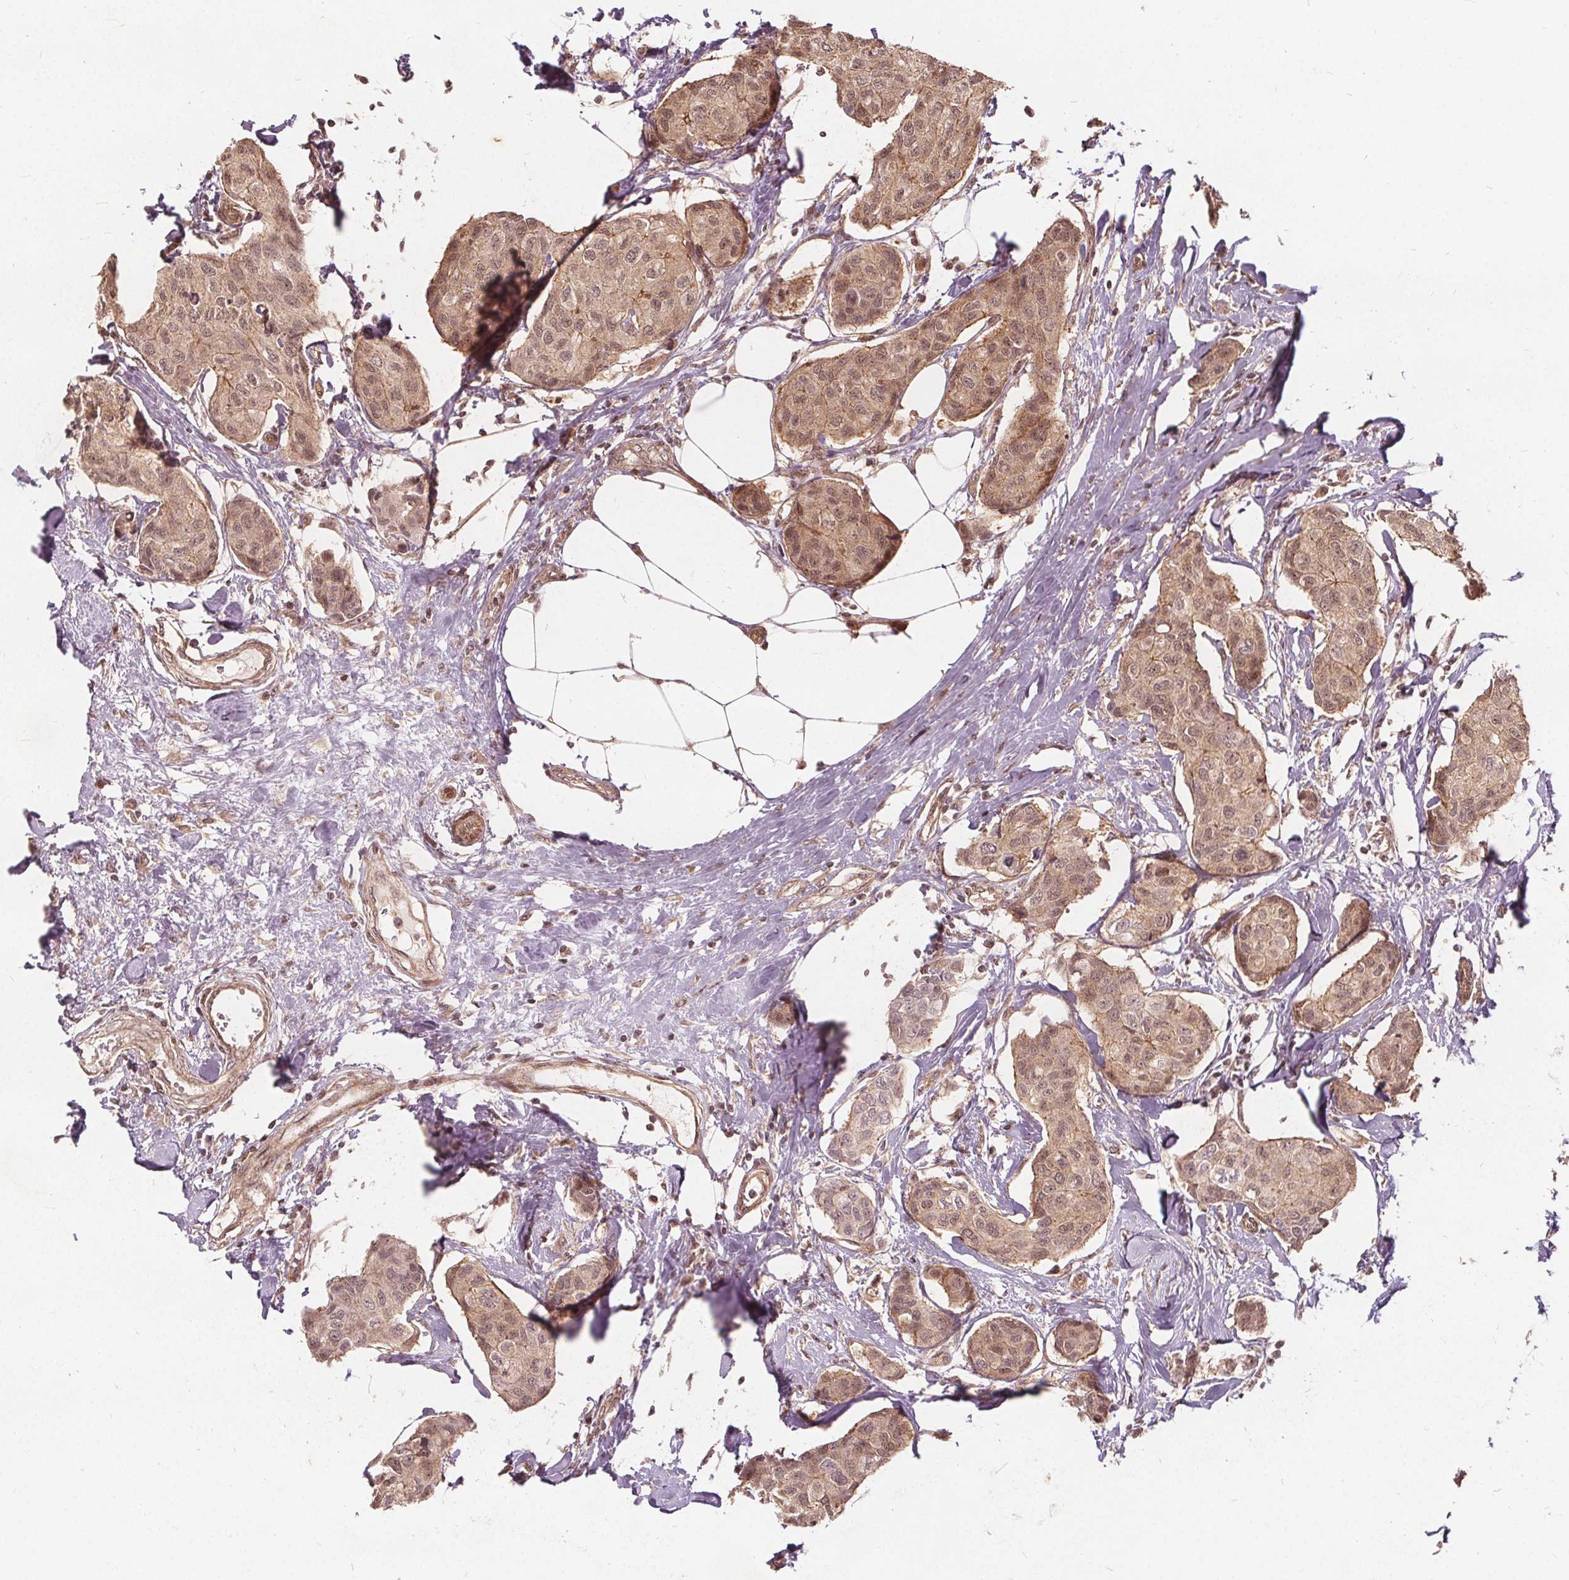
{"staining": {"intensity": "moderate", "quantity": ">75%", "location": "cytoplasmic/membranous,nuclear"}, "tissue": "breast cancer", "cell_type": "Tumor cells", "image_type": "cancer", "snomed": [{"axis": "morphology", "description": "Duct carcinoma"}, {"axis": "topography", "description": "Breast"}], "caption": "High-magnification brightfield microscopy of infiltrating ductal carcinoma (breast) stained with DAB (3,3'-diaminobenzidine) (brown) and counterstained with hematoxylin (blue). tumor cells exhibit moderate cytoplasmic/membranous and nuclear staining is appreciated in about>75% of cells.", "gene": "PPP1CB", "patient": {"sex": "female", "age": 80}}